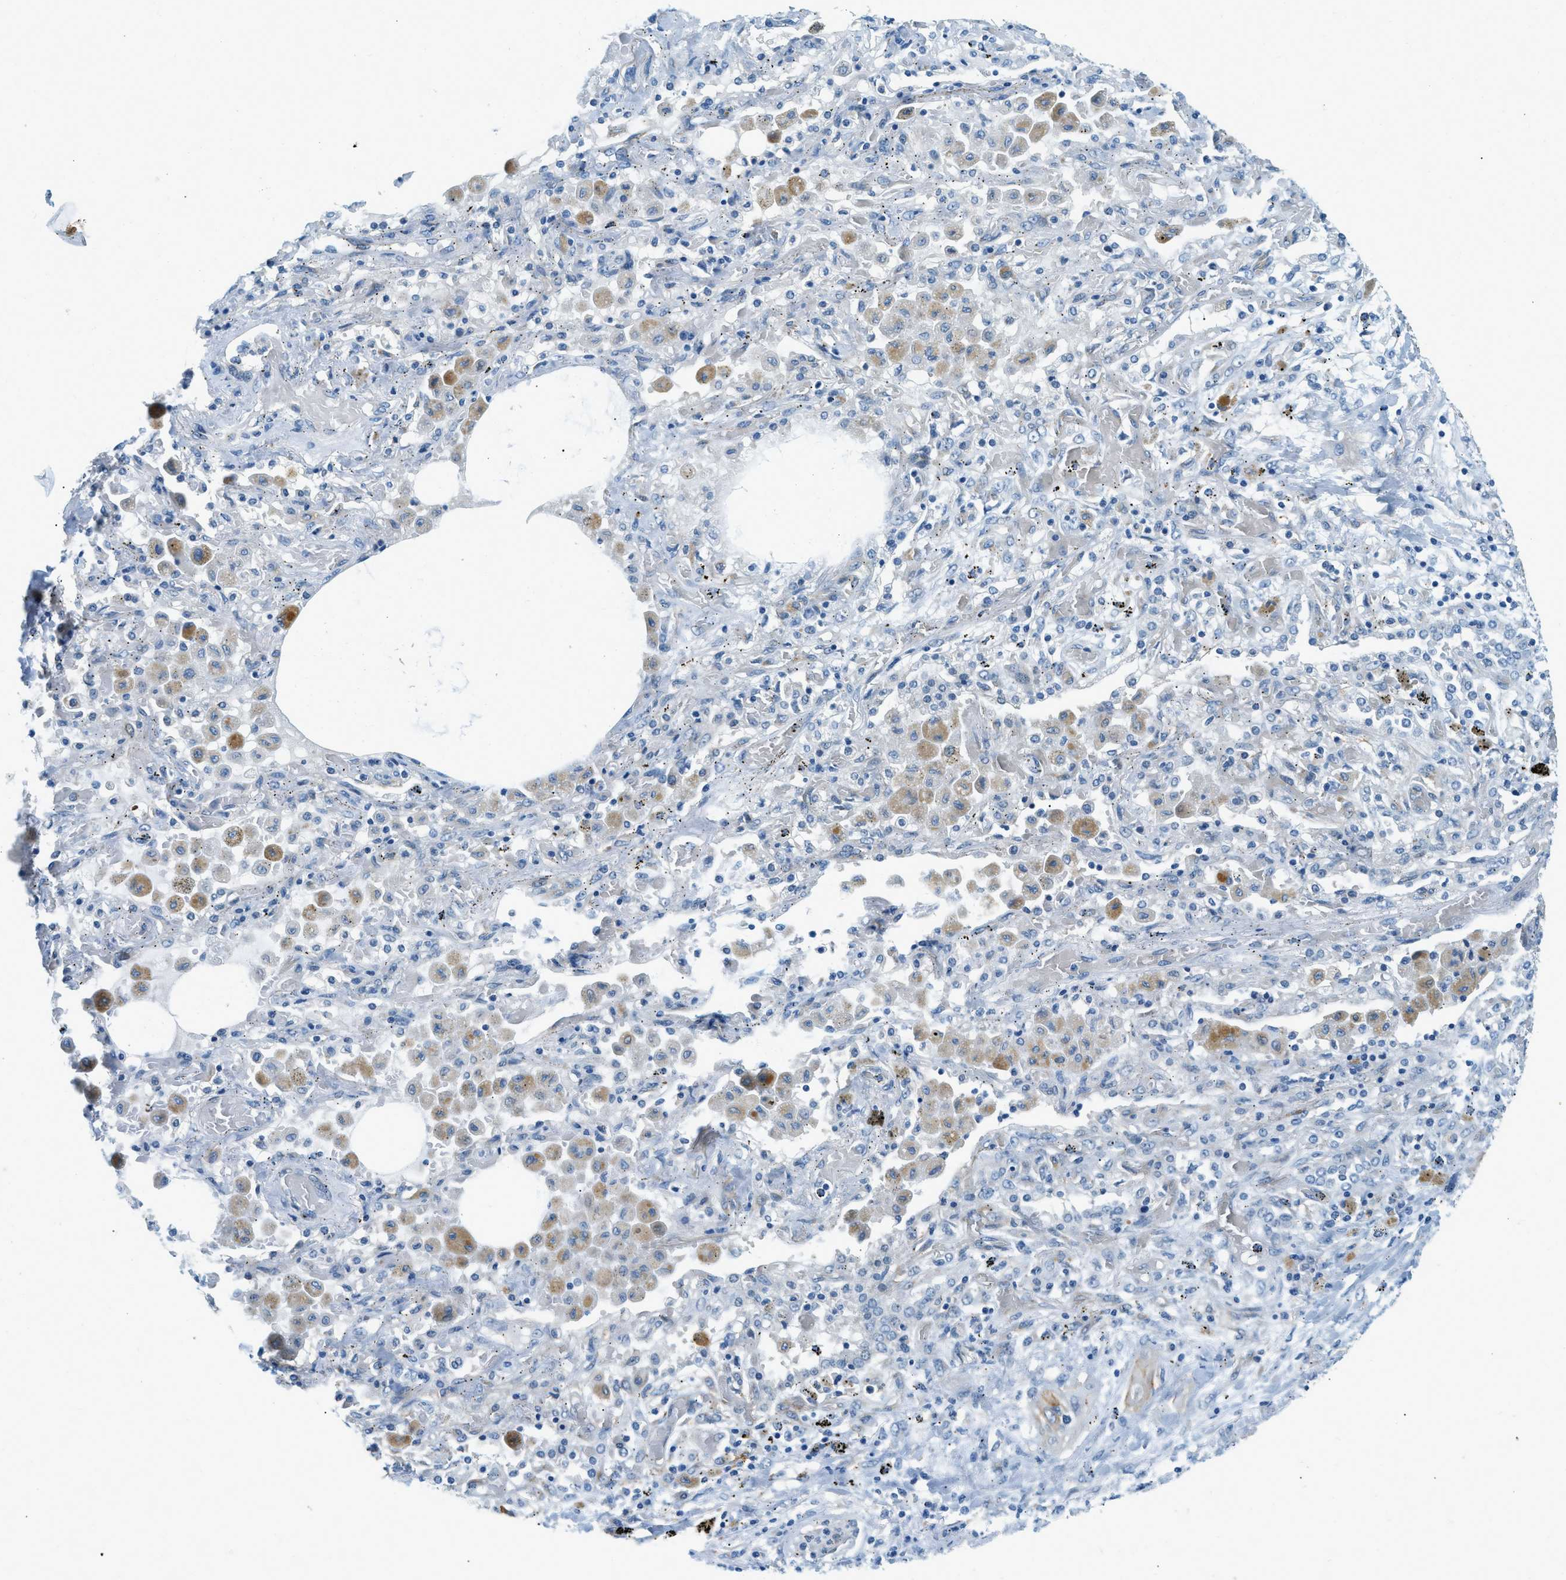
{"staining": {"intensity": "negative", "quantity": "none", "location": "none"}, "tissue": "lung cancer", "cell_type": "Tumor cells", "image_type": "cancer", "snomed": [{"axis": "morphology", "description": "Squamous cell carcinoma, NOS"}, {"axis": "topography", "description": "Lung"}], "caption": "Squamous cell carcinoma (lung) stained for a protein using immunohistochemistry (IHC) exhibits no staining tumor cells.", "gene": "ZNF367", "patient": {"sex": "female", "age": 47}}